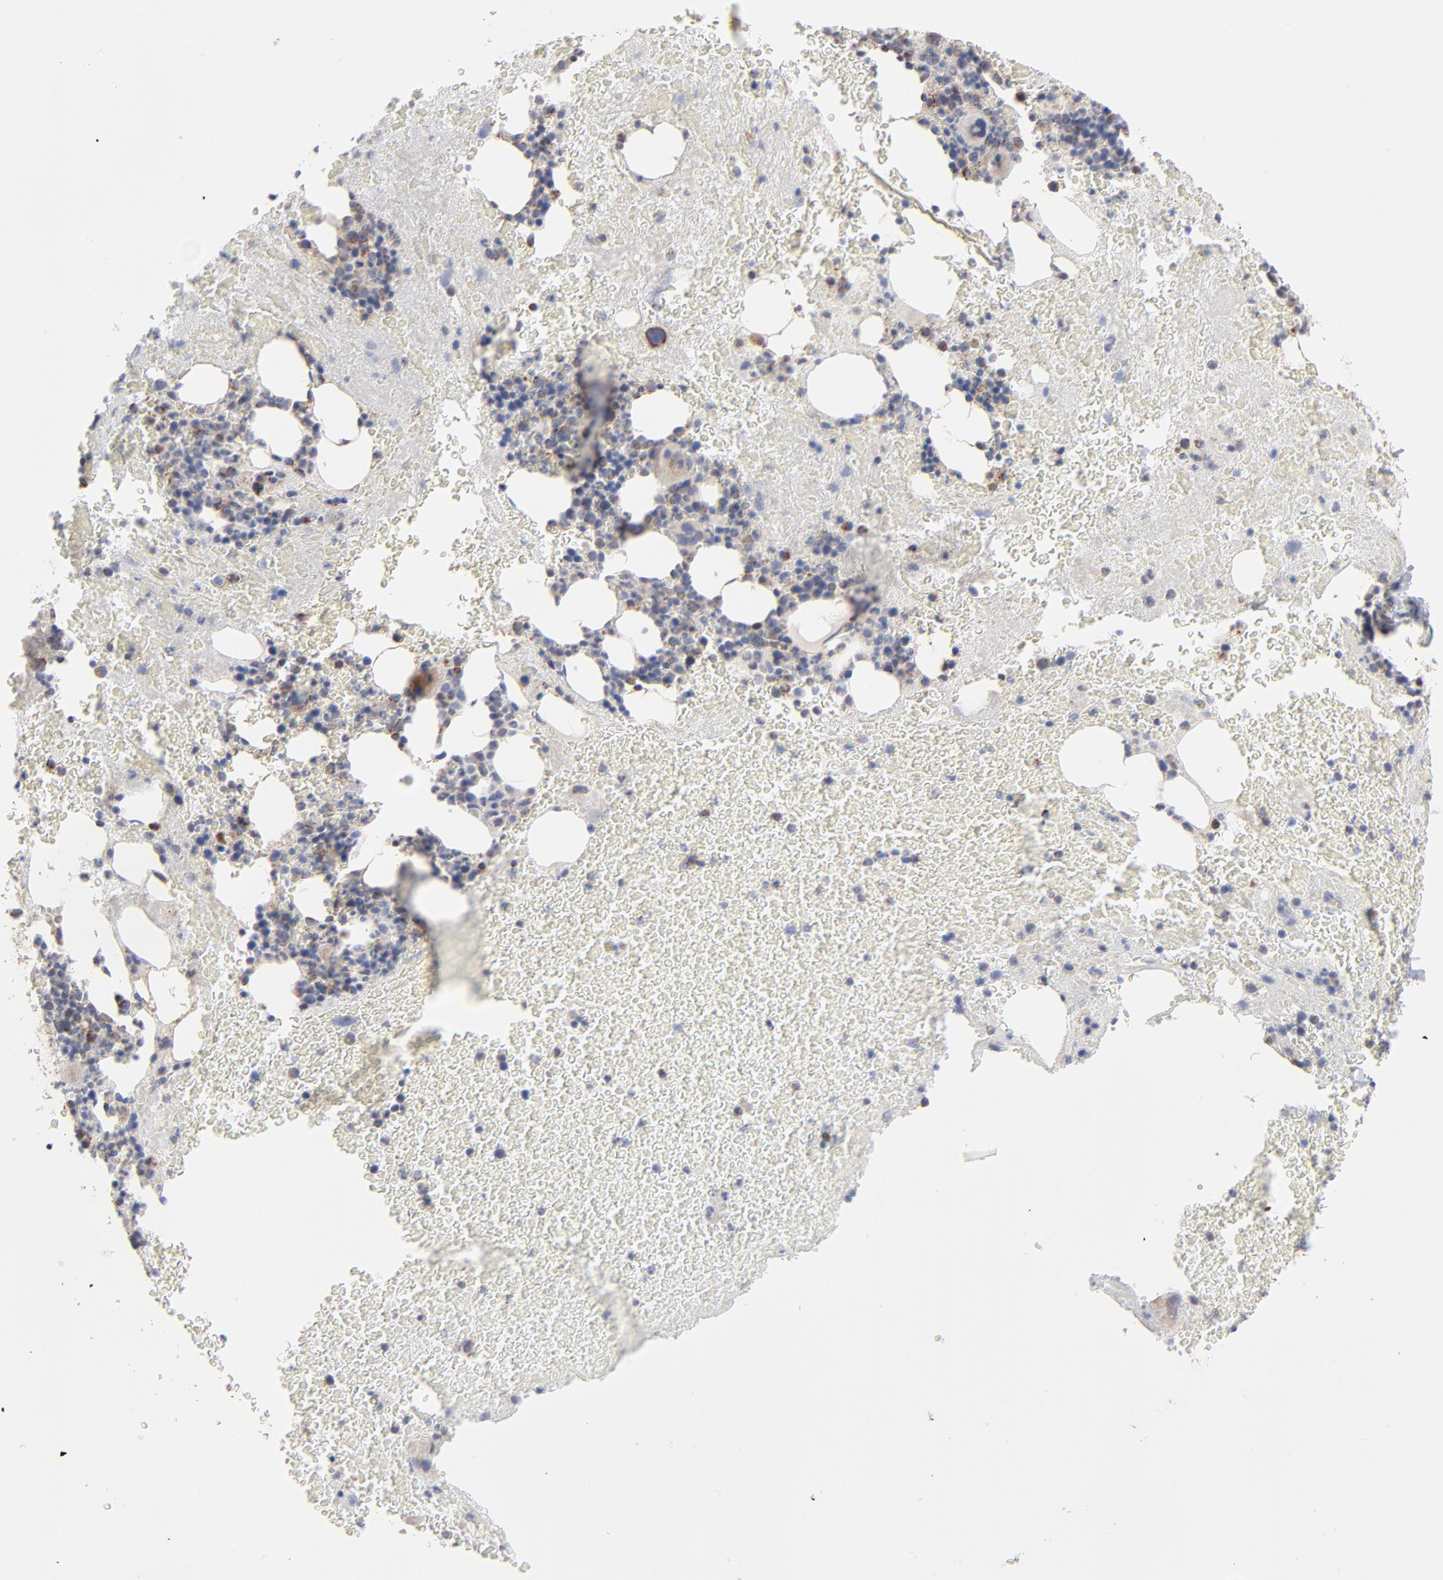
{"staining": {"intensity": "moderate", "quantity": "25%-75%", "location": "cytoplasmic/membranous"}, "tissue": "bone marrow", "cell_type": "Hematopoietic cells", "image_type": "normal", "snomed": [{"axis": "morphology", "description": "Normal tissue, NOS"}, {"axis": "topography", "description": "Bone marrow"}], "caption": "There is medium levels of moderate cytoplasmic/membranous expression in hematopoietic cells of unremarkable bone marrow, as demonstrated by immunohistochemical staining (brown color).", "gene": "ASB3", "patient": {"sex": "male", "age": 76}}